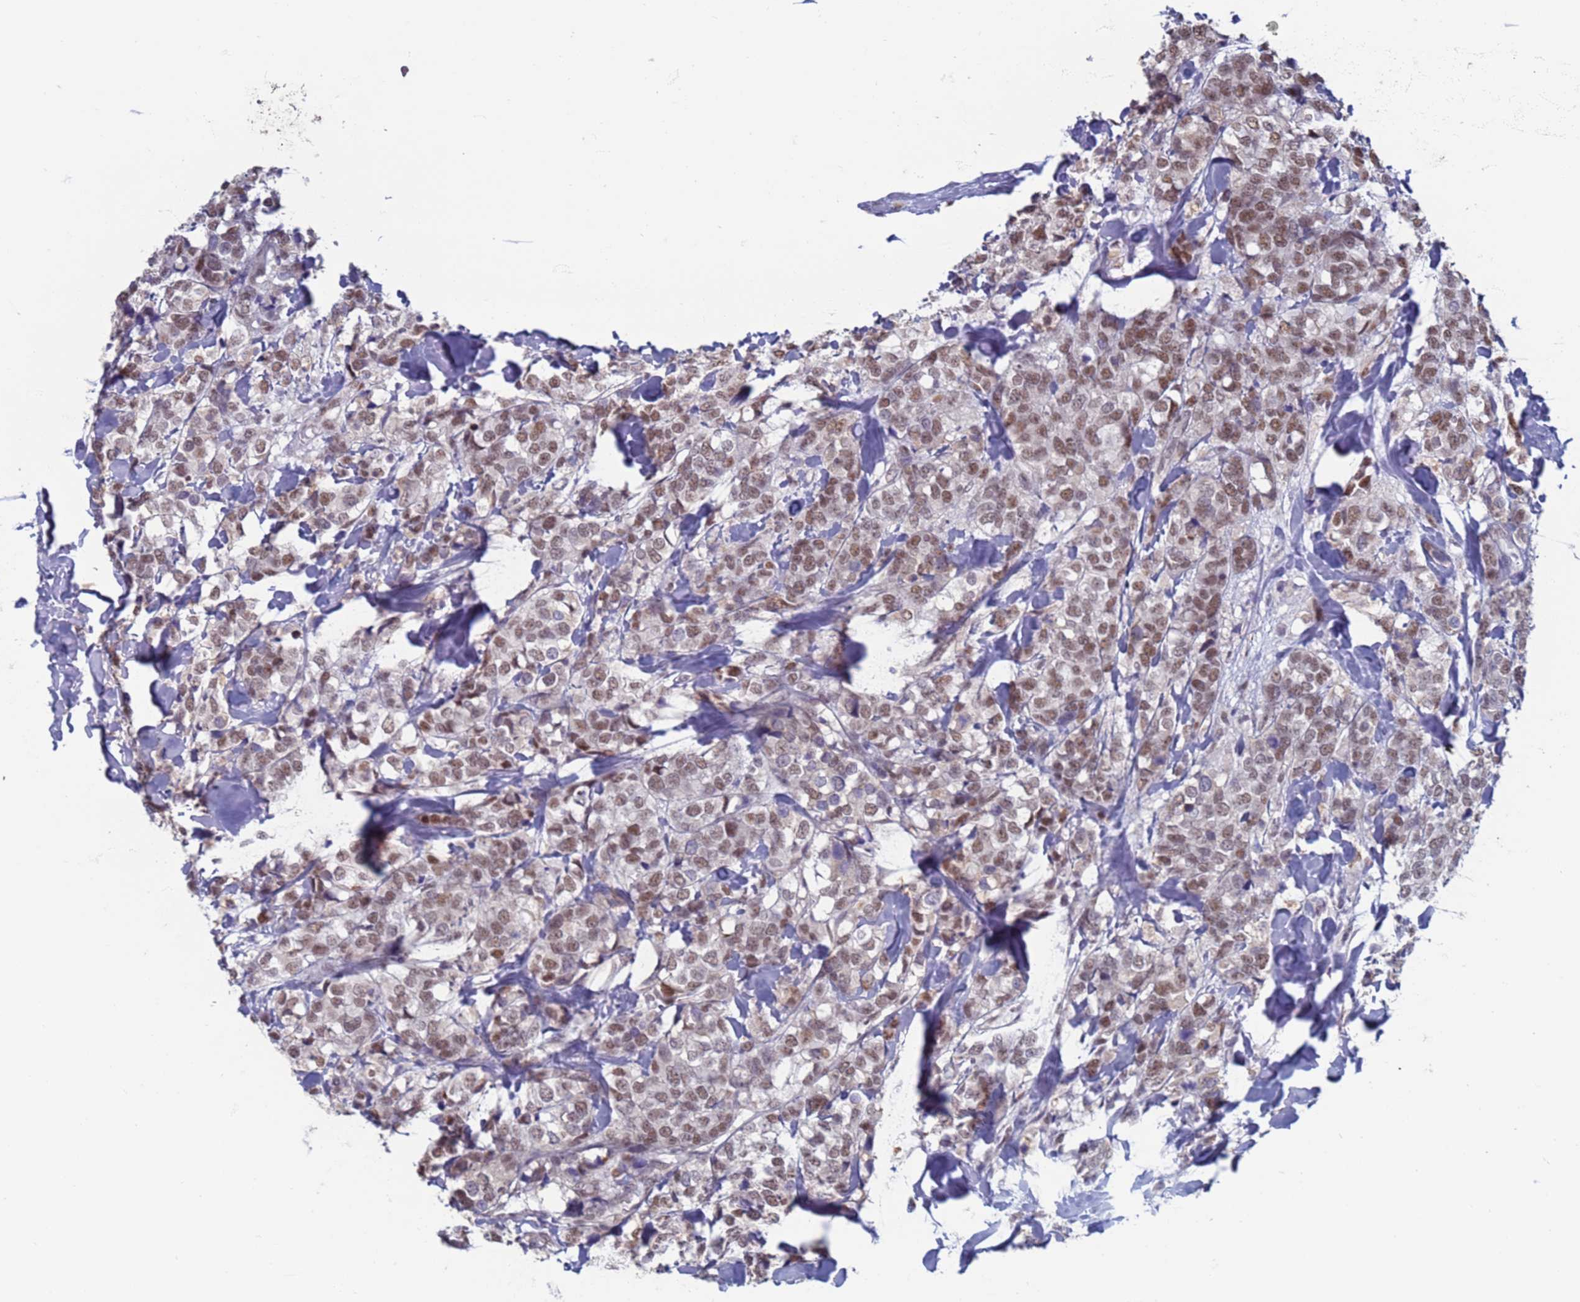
{"staining": {"intensity": "moderate", "quantity": ">75%", "location": "nuclear"}, "tissue": "breast cancer", "cell_type": "Tumor cells", "image_type": "cancer", "snomed": [{"axis": "morphology", "description": "Lobular carcinoma"}, {"axis": "topography", "description": "Breast"}], "caption": "Immunohistochemistry staining of breast cancer, which shows medium levels of moderate nuclear staining in approximately >75% of tumor cells indicating moderate nuclear protein positivity. The staining was performed using DAB (3,3'-diaminobenzidine) (brown) for protein detection and nuclei were counterstained in hematoxylin (blue).", "gene": "SAE1", "patient": {"sex": "female", "age": 59}}